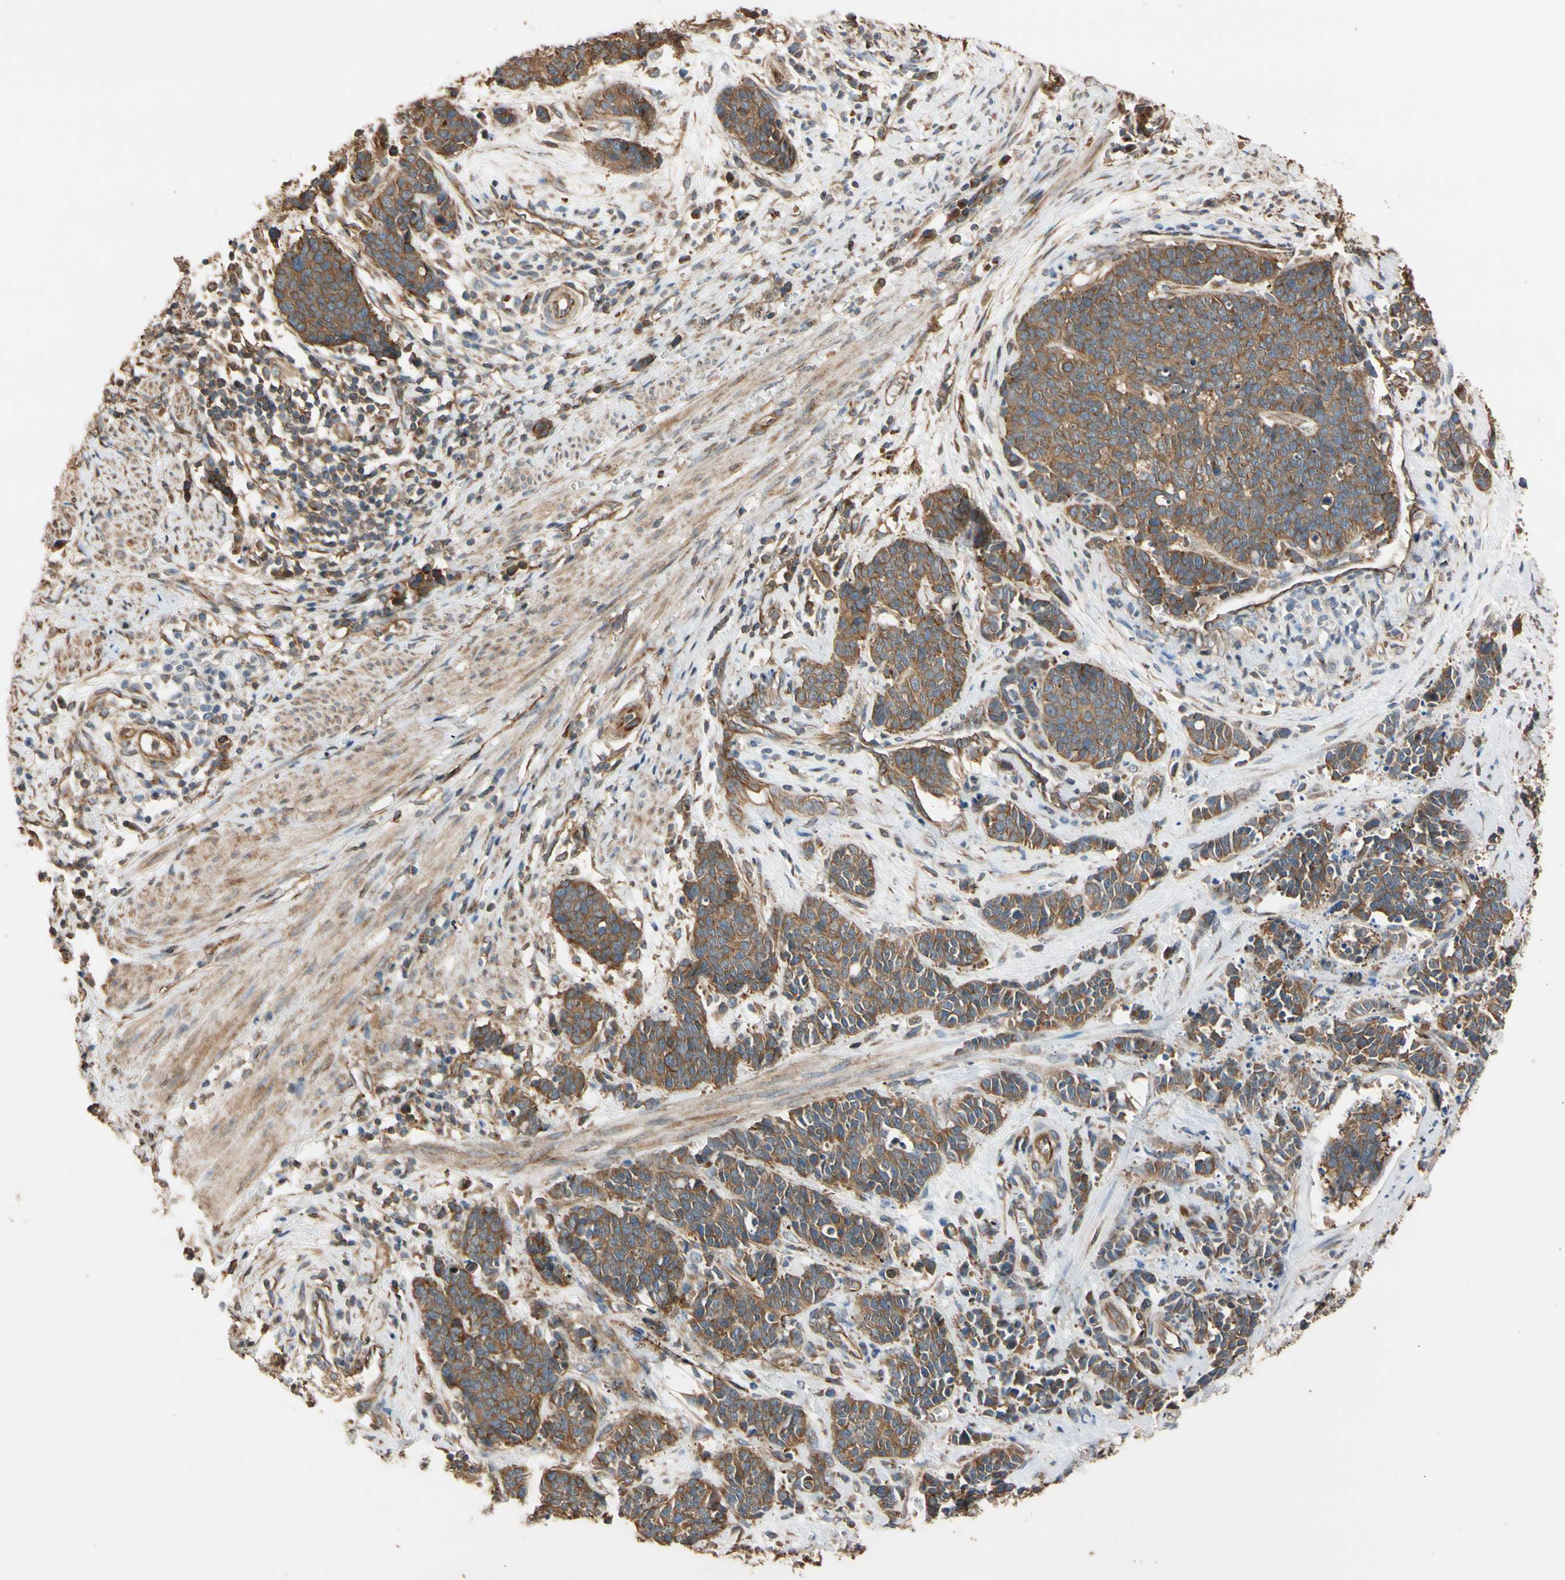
{"staining": {"intensity": "moderate", "quantity": ">75%", "location": "cytoplasmic/membranous"}, "tissue": "cervical cancer", "cell_type": "Tumor cells", "image_type": "cancer", "snomed": [{"axis": "morphology", "description": "Squamous cell carcinoma, NOS"}, {"axis": "topography", "description": "Cervix"}], "caption": "Cervical squamous cell carcinoma was stained to show a protein in brown. There is medium levels of moderate cytoplasmic/membranous staining in approximately >75% of tumor cells. Using DAB (3,3'-diaminobenzidine) (brown) and hematoxylin (blue) stains, captured at high magnification using brightfield microscopy.", "gene": "MGRN1", "patient": {"sex": "female", "age": 35}}